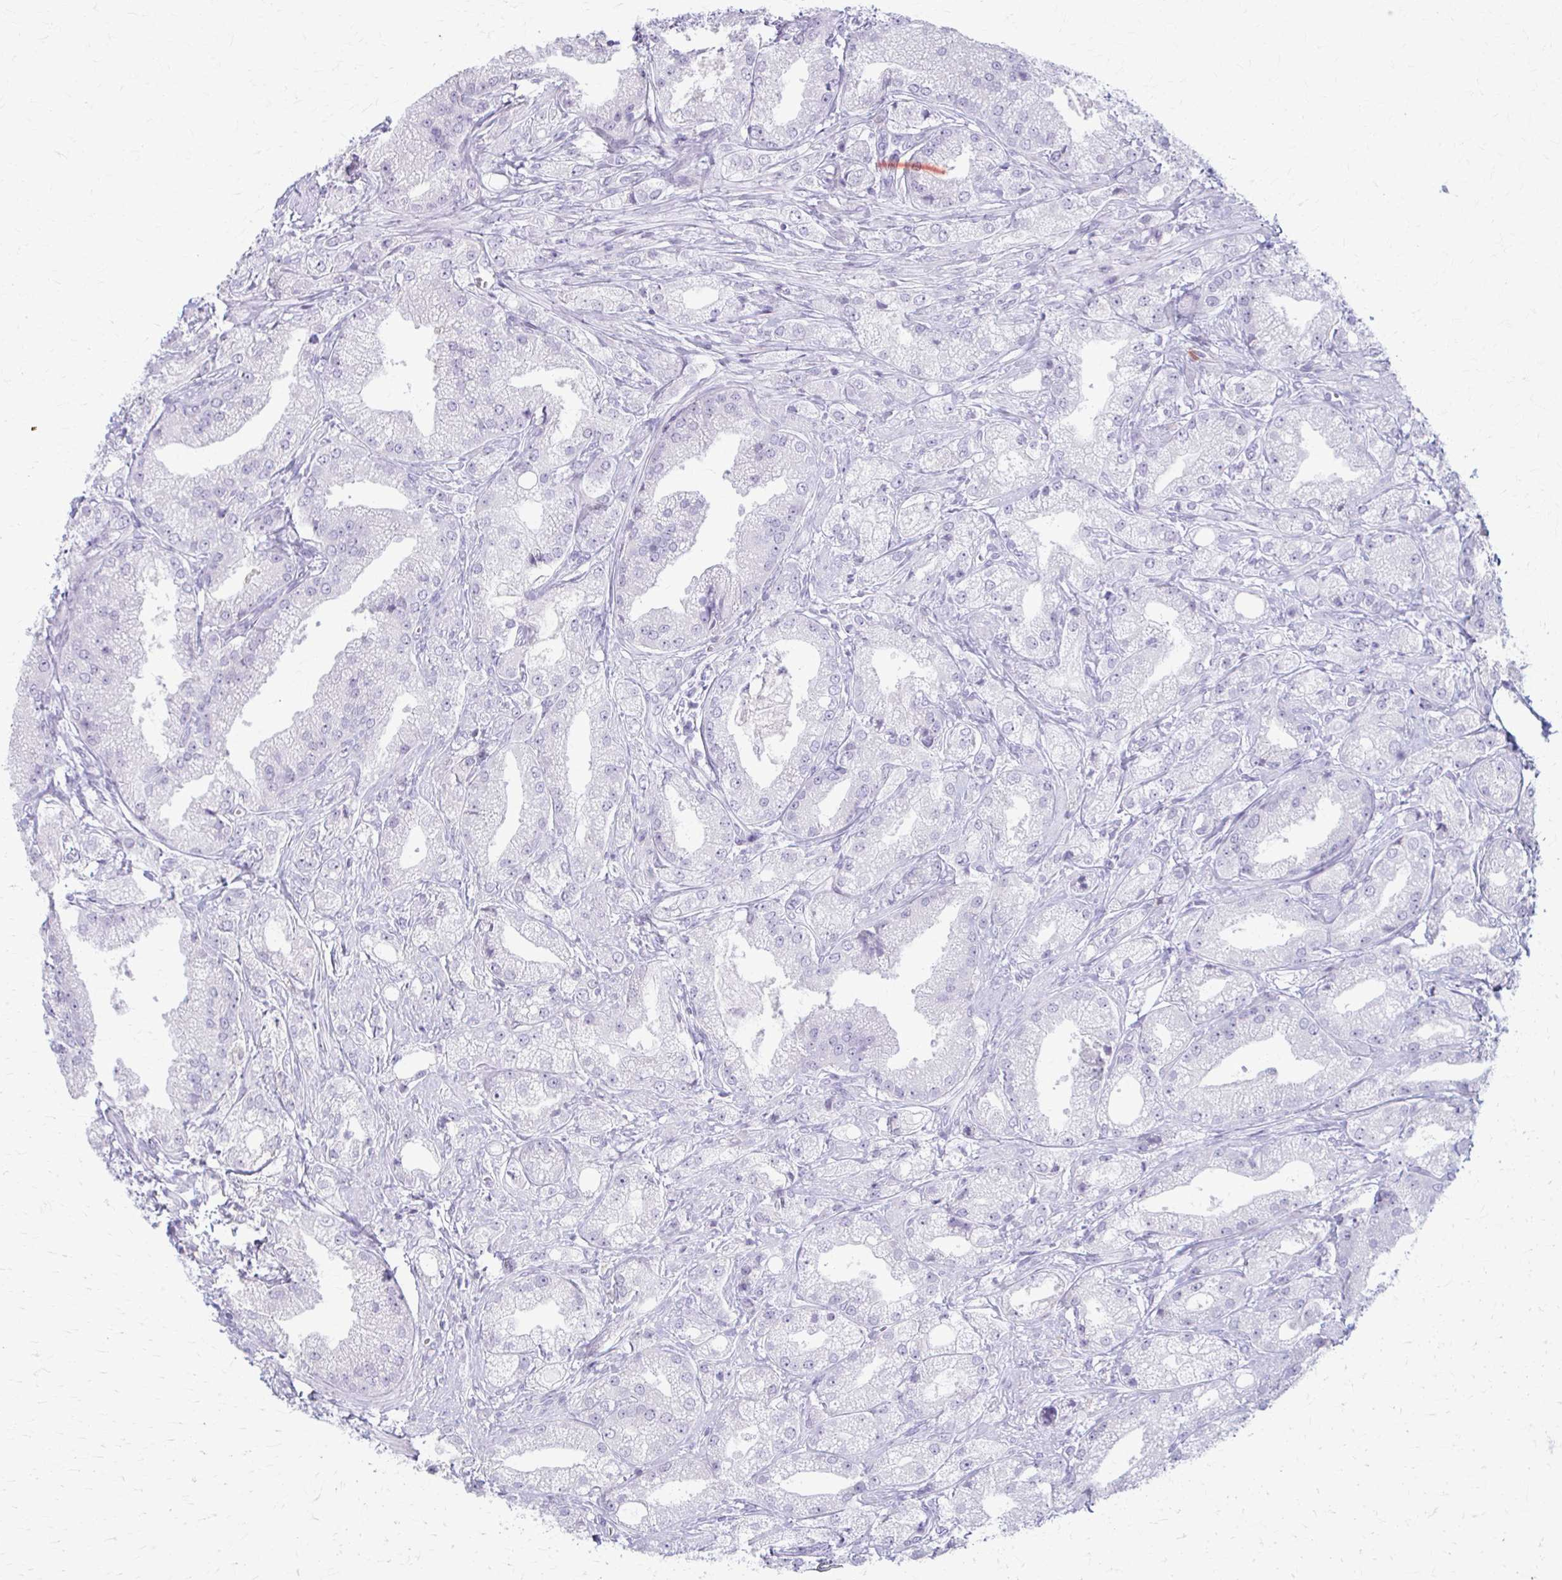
{"staining": {"intensity": "negative", "quantity": "none", "location": "none"}, "tissue": "prostate cancer", "cell_type": "Tumor cells", "image_type": "cancer", "snomed": [{"axis": "morphology", "description": "Adenocarcinoma, High grade"}, {"axis": "topography", "description": "Prostate"}], "caption": "A high-resolution histopathology image shows IHC staining of prostate adenocarcinoma (high-grade), which demonstrates no significant positivity in tumor cells.", "gene": "LDLRAP1", "patient": {"sex": "male", "age": 61}}